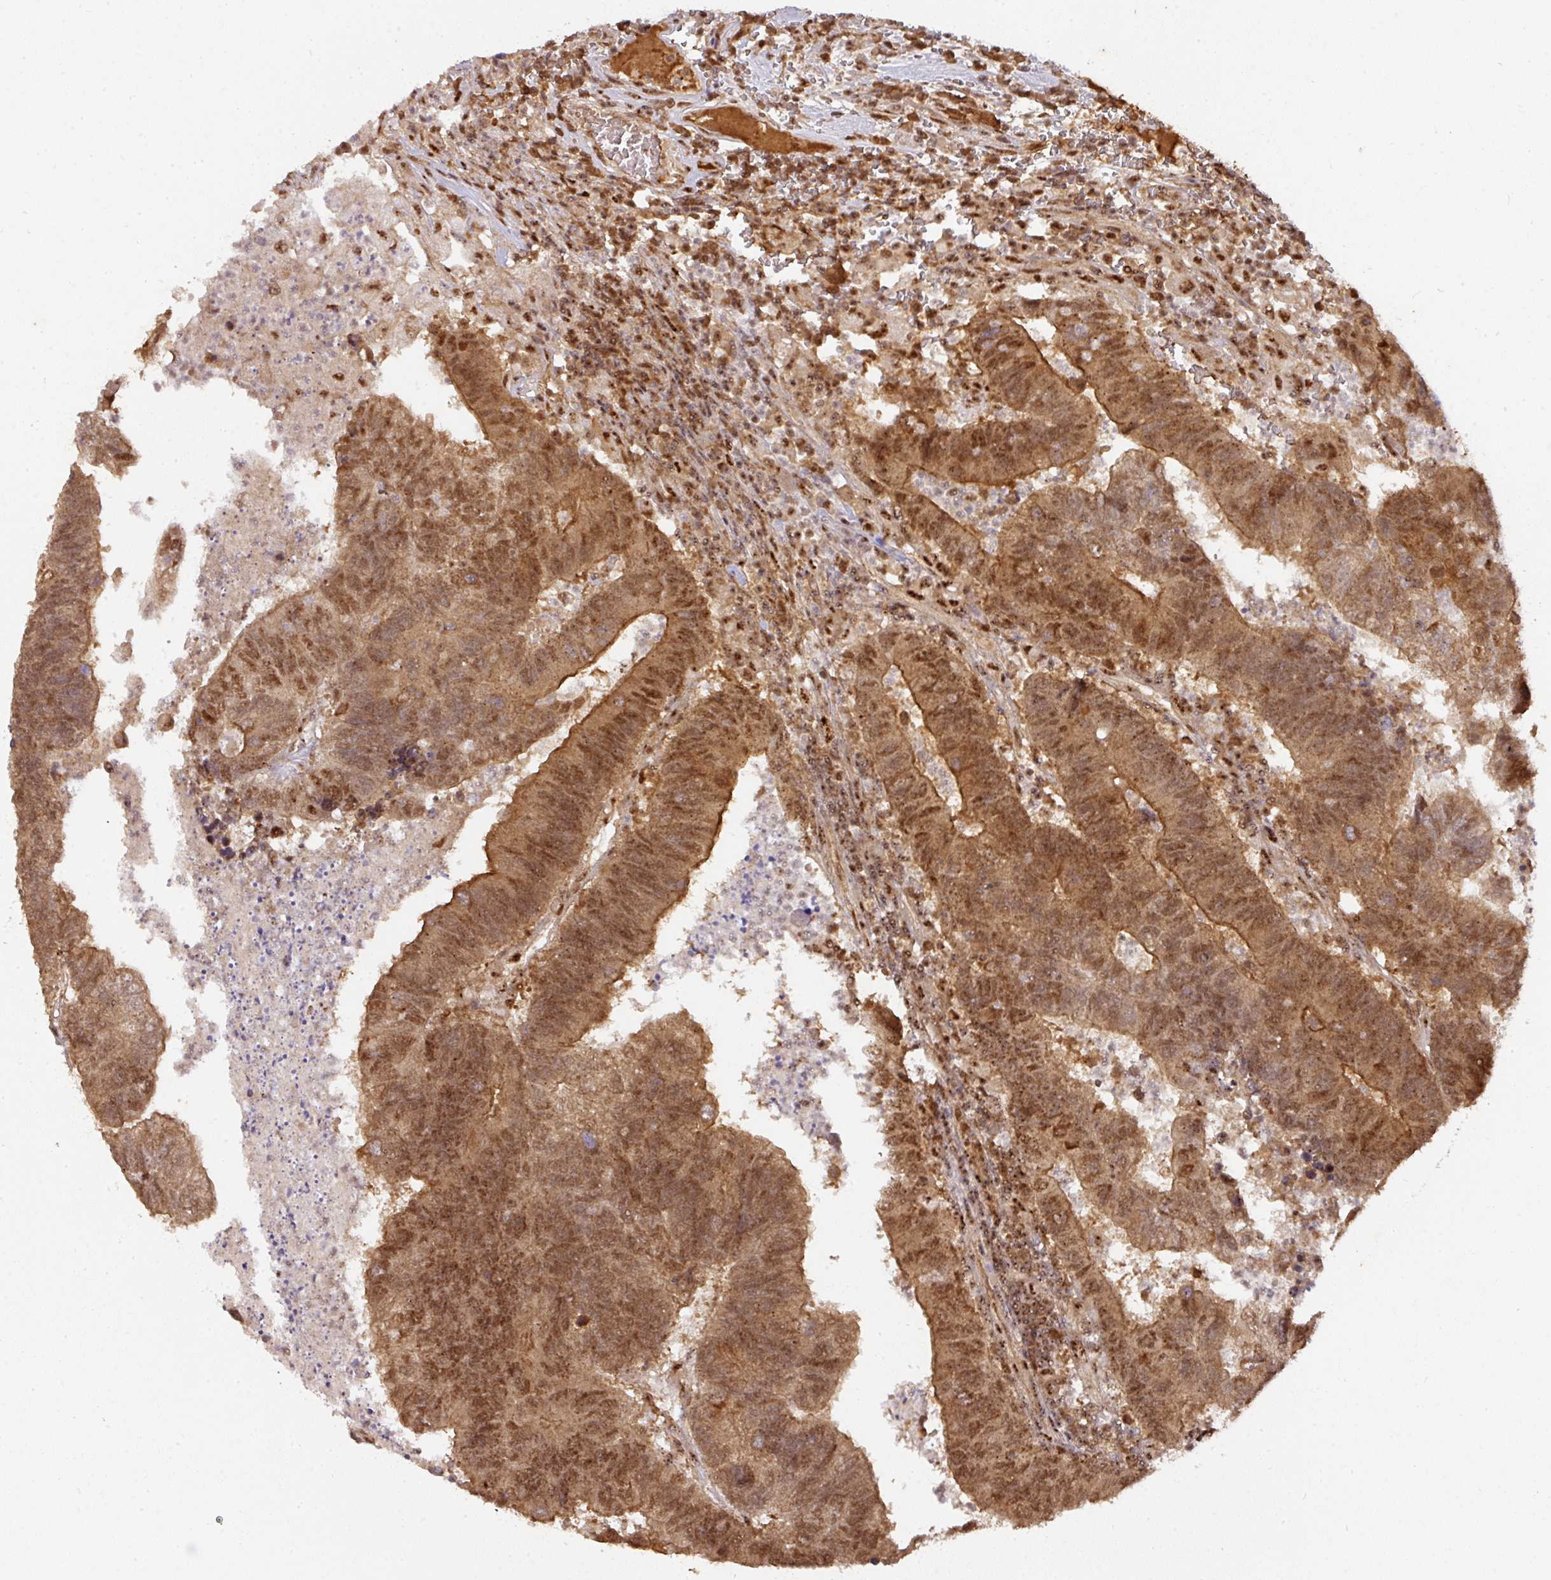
{"staining": {"intensity": "moderate", "quantity": ">75%", "location": "cytoplasmic/membranous,nuclear"}, "tissue": "colorectal cancer", "cell_type": "Tumor cells", "image_type": "cancer", "snomed": [{"axis": "morphology", "description": "Adenocarcinoma, NOS"}, {"axis": "topography", "description": "Colon"}], "caption": "This is a histology image of immunohistochemistry staining of colorectal cancer (adenocarcinoma), which shows moderate expression in the cytoplasmic/membranous and nuclear of tumor cells.", "gene": "RANBP9", "patient": {"sex": "female", "age": 48}}